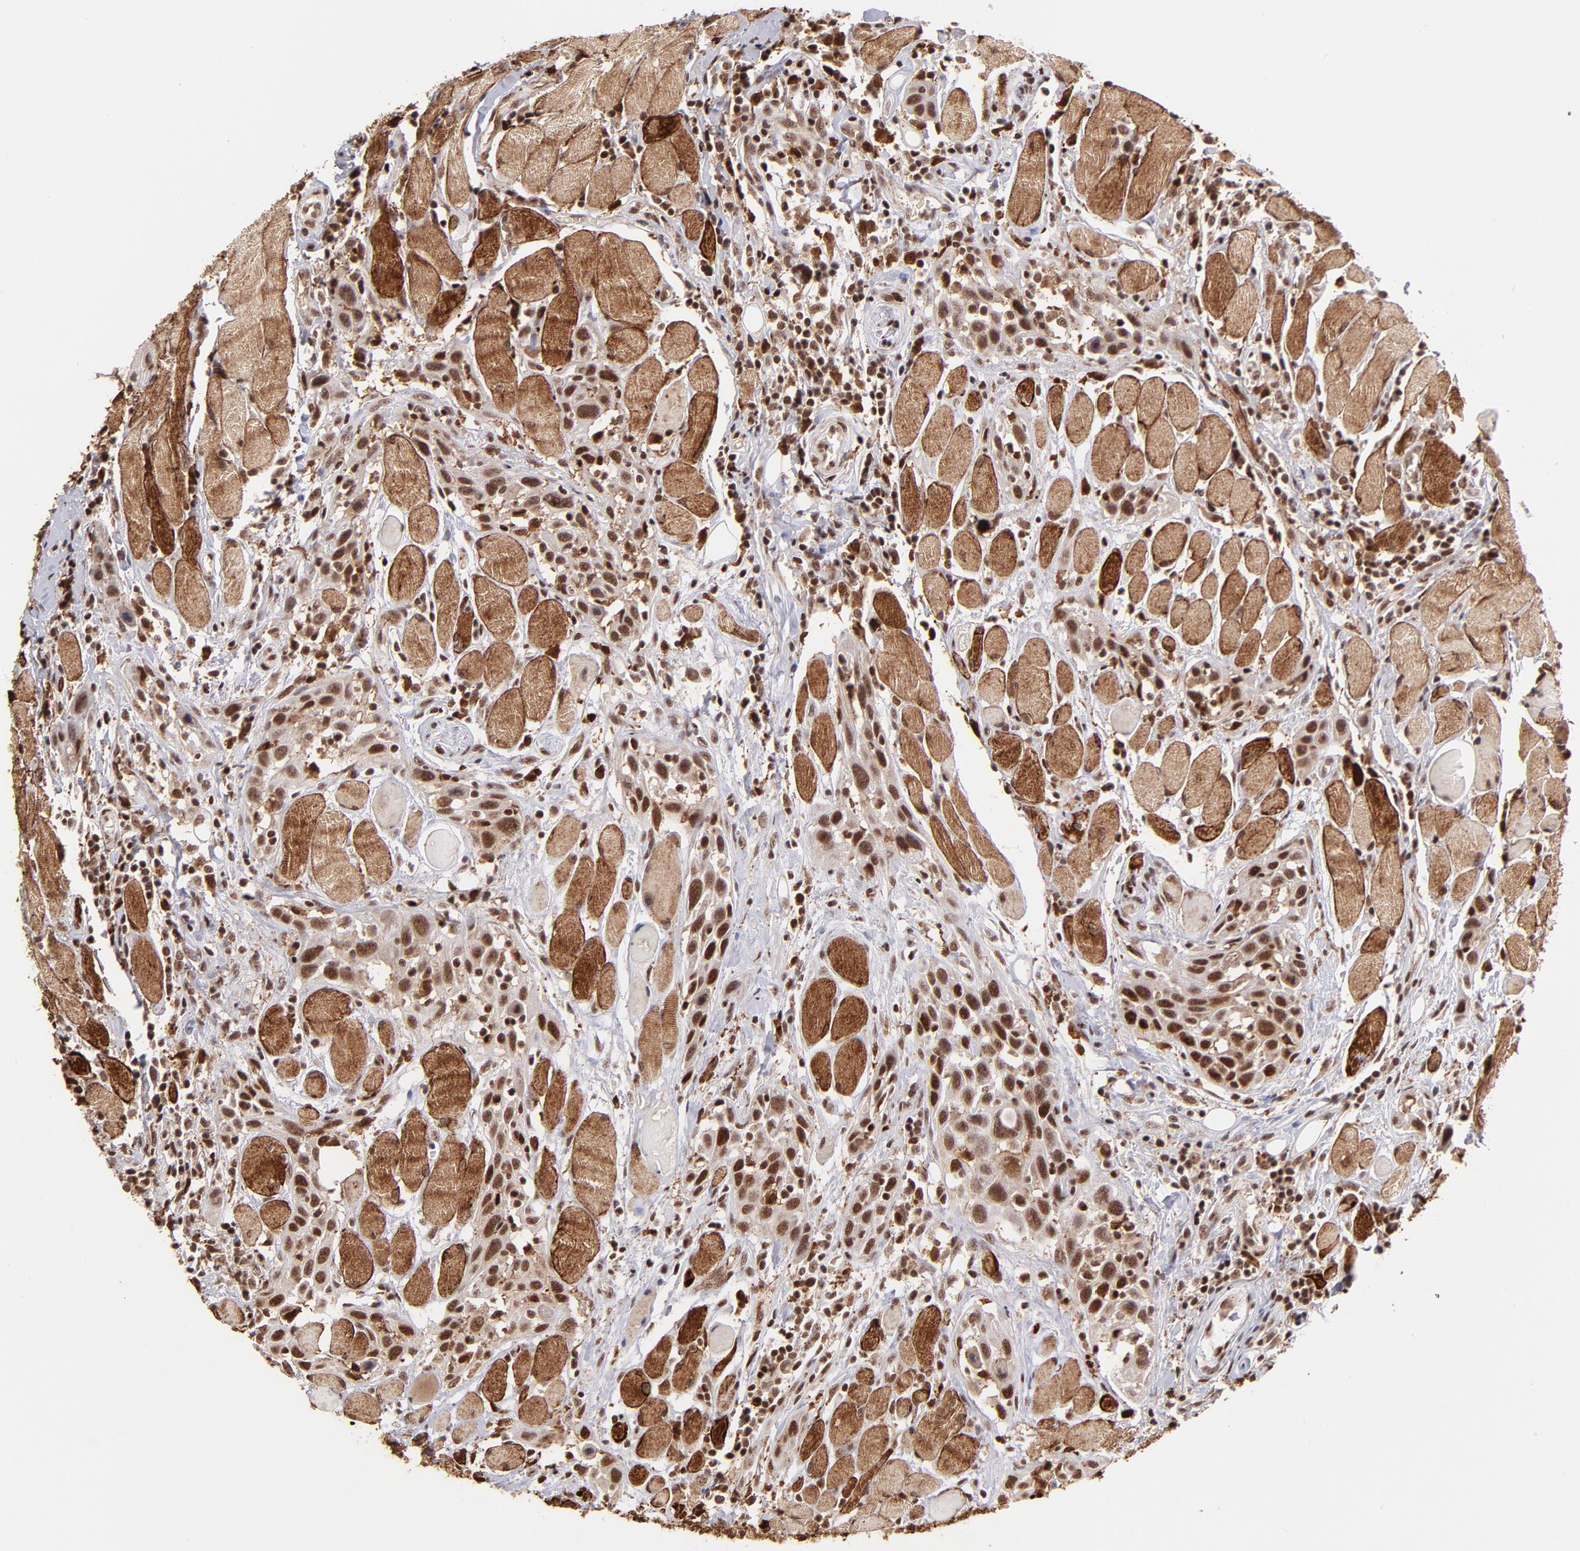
{"staining": {"intensity": "strong", "quantity": ">75%", "location": "cytoplasmic/membranous,nuclear"}, "tissue": "head and neck cancer", "cell_type": "Tumor cells", "image_type": "cancer", "snomed": [{"axis": "morphology", "description": "Squamous cell carcinoma, NOS"}, {"axis": "topography", "description": "Oral tissue"}, {"axis": "topography", "description": "Head-Neck"}], "caption": "Head and neck cancer was stained to show a protein in brown. There is high levels of strong cytoplasmic/membranous and nuclear expression in approximately >75% of tumor cells. (DAB IHC, brown staining for protein, blue staining for nuclei).", "gene": "ZFX", "patient": {"sex": "female", "age": 50}}